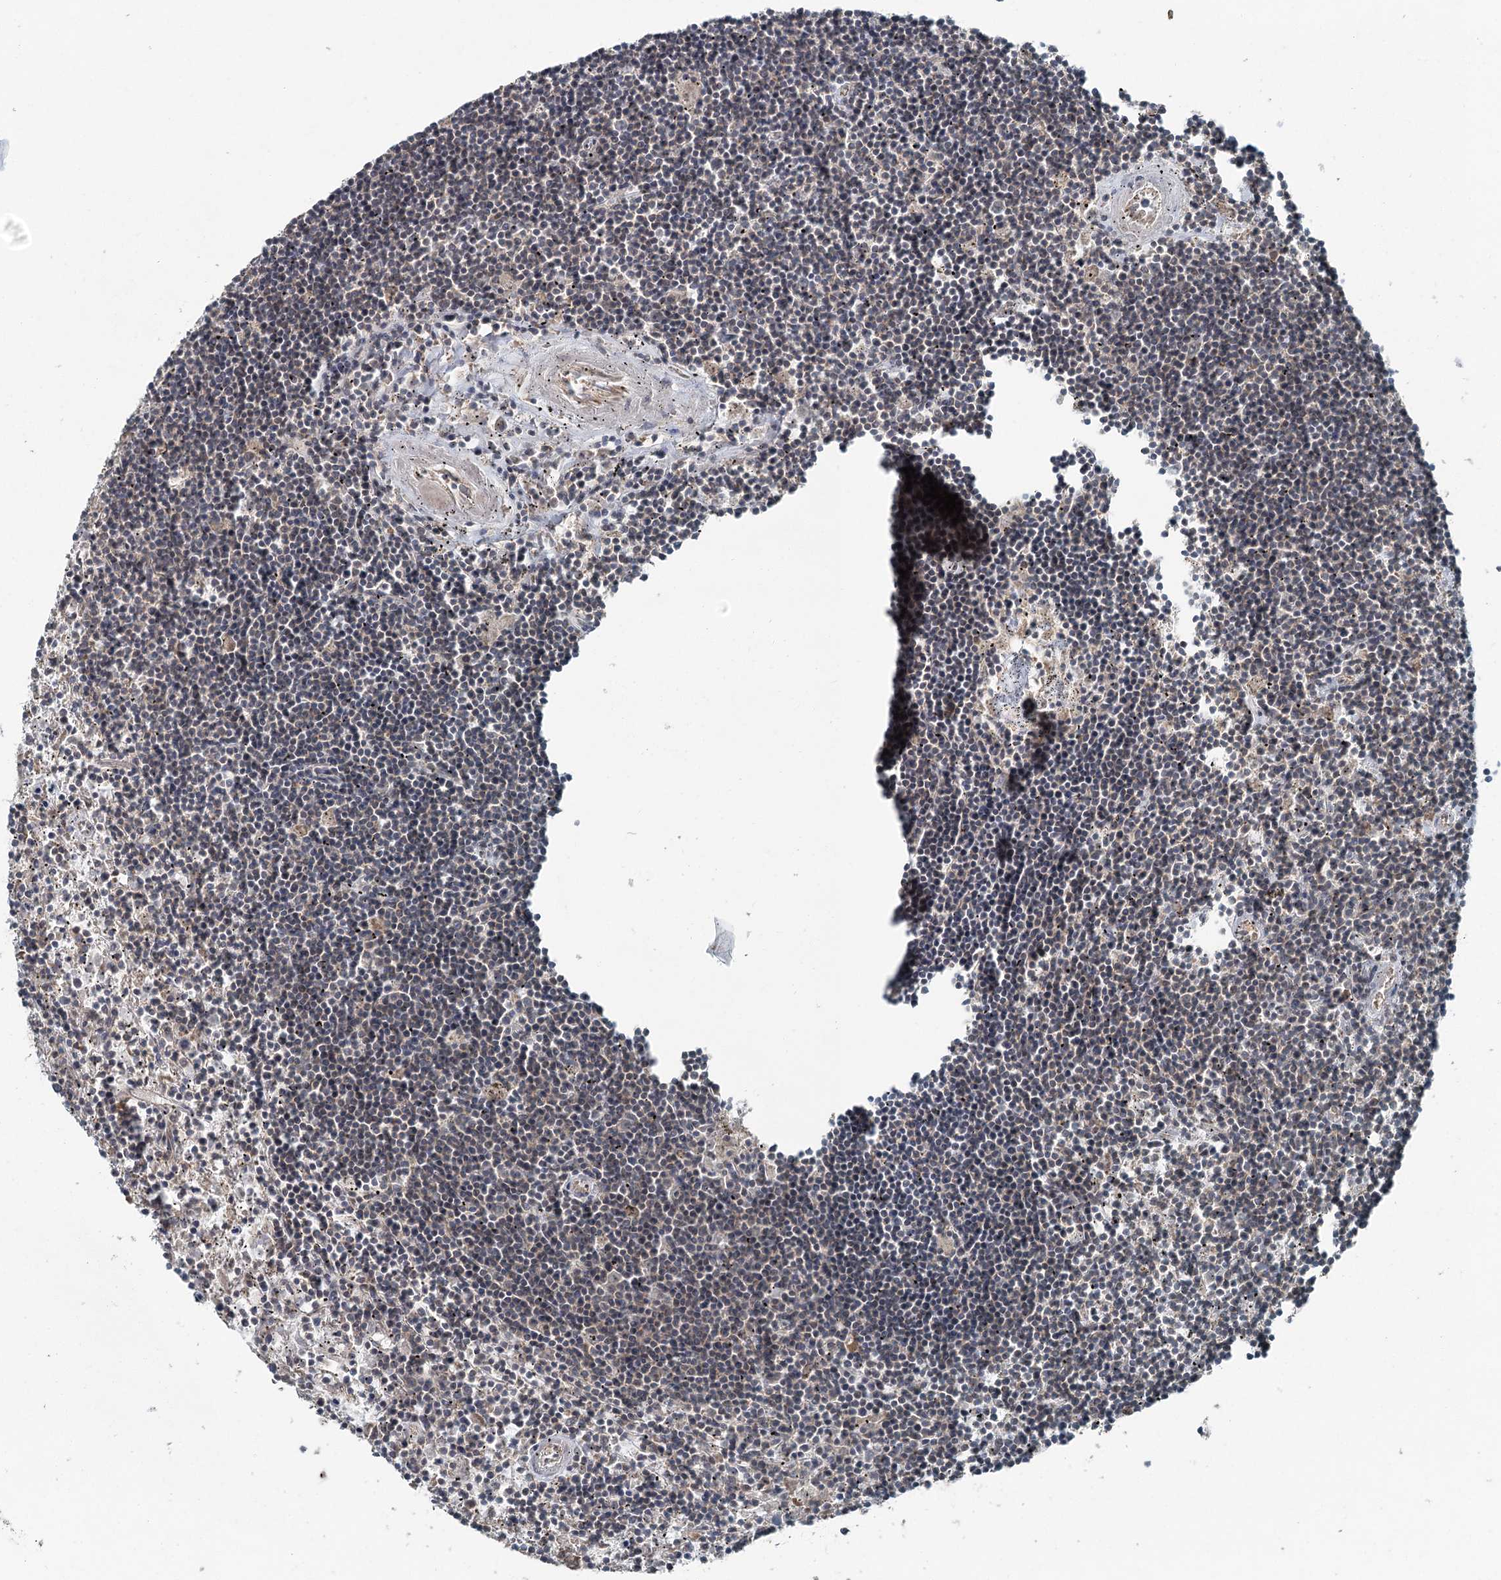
{"staining": {"intensity": "negative", "quantity": "none", "location": "none"}, "tissue": "lymphoma", "cell_type": "Tumor cells", "image_type": "cancer", "snomed": [{"axis": "morphology", "description": "Malignant lymphoma, non-Hodgkin's type, Low grade"}, {"axis": "topography", "description": "Spleen"}], "caption": "High magnification brightfield microscopy of low-grade malignant lymphoma, non-Hodgkin's type stained with DAB (3,3'-diaminobenzidine) (brown) and counterstained with hematoxylin (blue): tumor cells show no significant staining.", "gene": "SKIC3", "patient": {"sex": "male", "age": 76}}